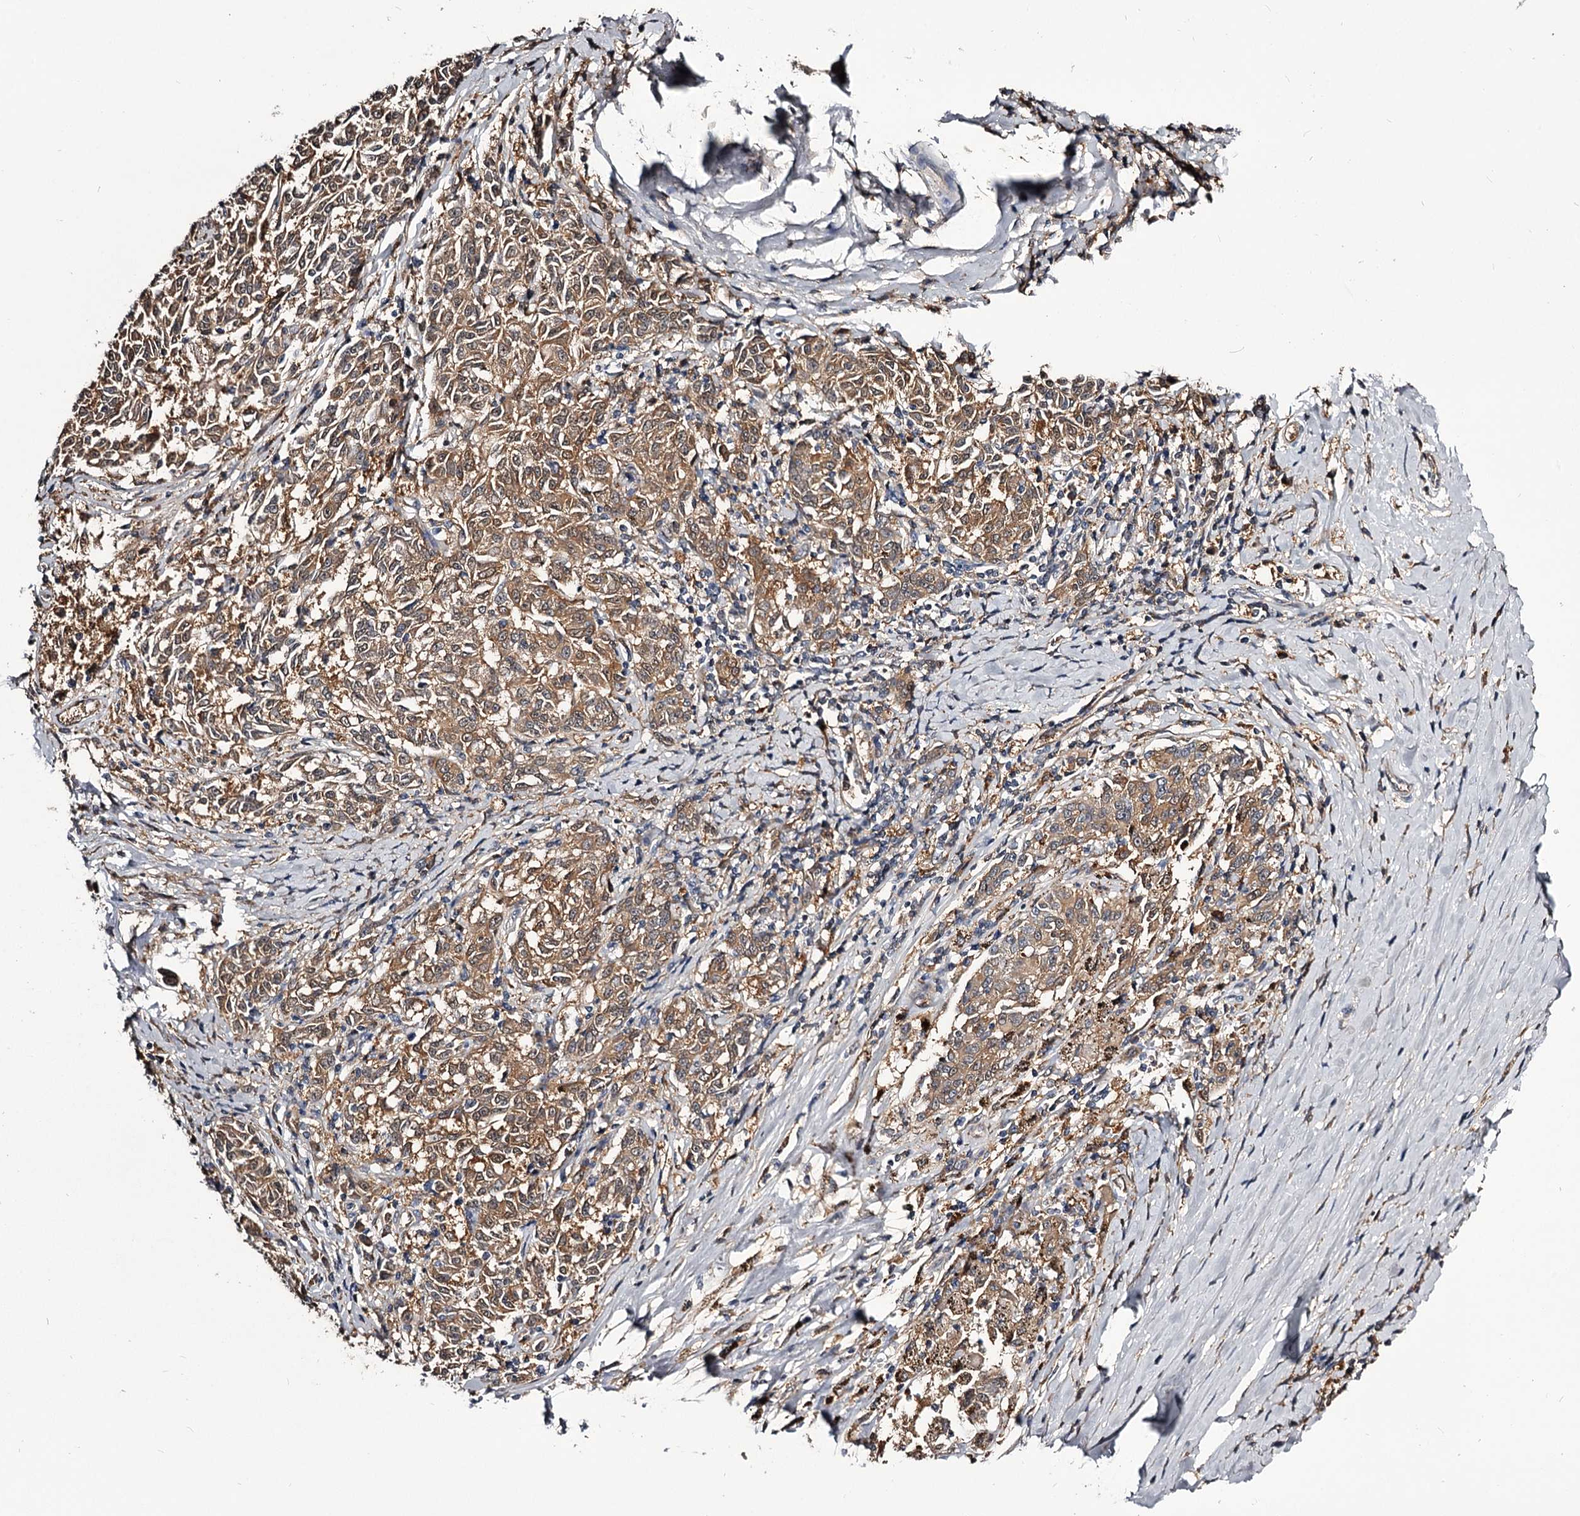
{"staining": {"intensity": "moderate", "quantity": ">75%", "location": "cytoplasmic/membranous"}, "tissue": "melanoma", "cell_type": "Tumor cells", "image_type": "cancer", "snomed": [{"axis": "morphology", "description": "Malignant melanoma, NOS"}, {"axis": "topography", "description": "Skin"}], "caption": "Malignant melanoma stained with a protein marker reveals moderate staining in tumor cells.", "gene": "GSTO1", "patient": {"sex": "female", "age": 72}}